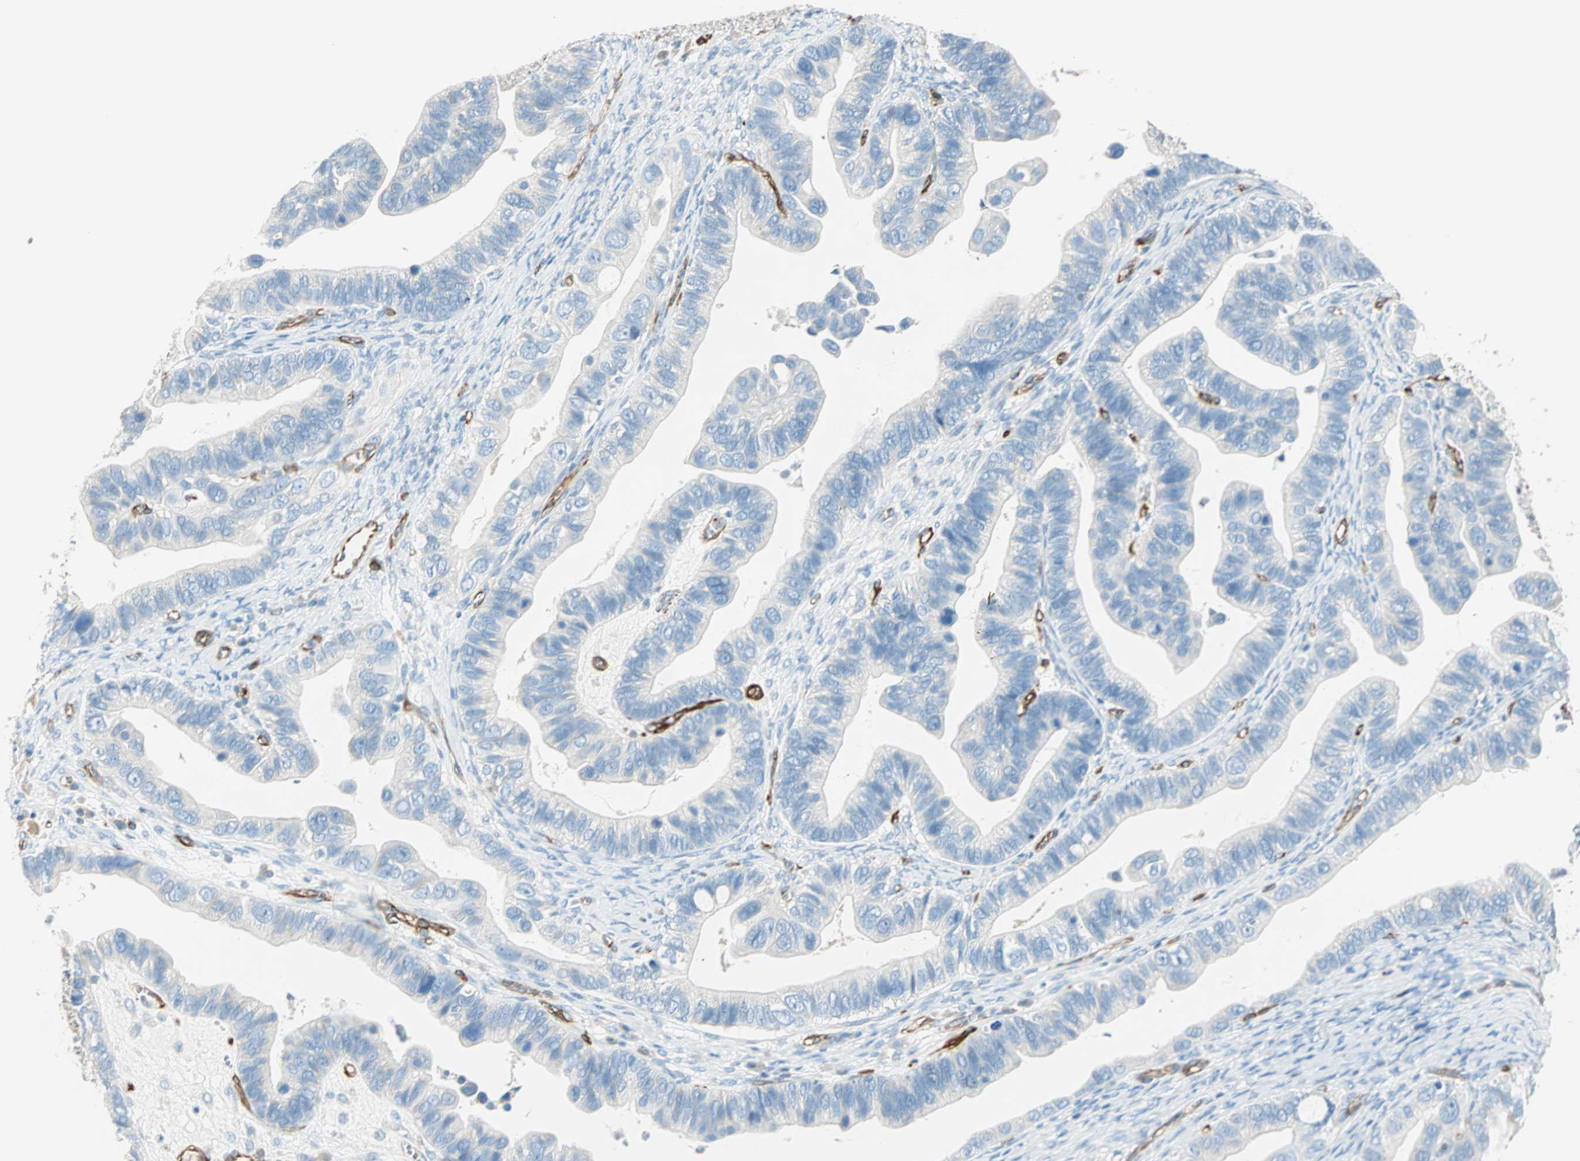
{"staining": {"intensity": "negative", "quantity": "none", "location": "none"}, "tissue": "ovarian cancer", "cell_type": "Tumor cells", "image_type": "cancer", "snomed": [{"axis": "morphology", "description": "Cystadenocarcinoma, serous, NOS"}, {"axis": "topography", "description": "Ovary"}], "caption": "High magnification brightfield microscopy of serous cystadenocarcinoma (ovarian) stained with DAB (brown) and counterstained with hematoxylin (blue): tumor cells show no significant positivity. Nuclei are stained in blue.", "gene": "NES", "patient": {"sex": "female", "age": 56}}